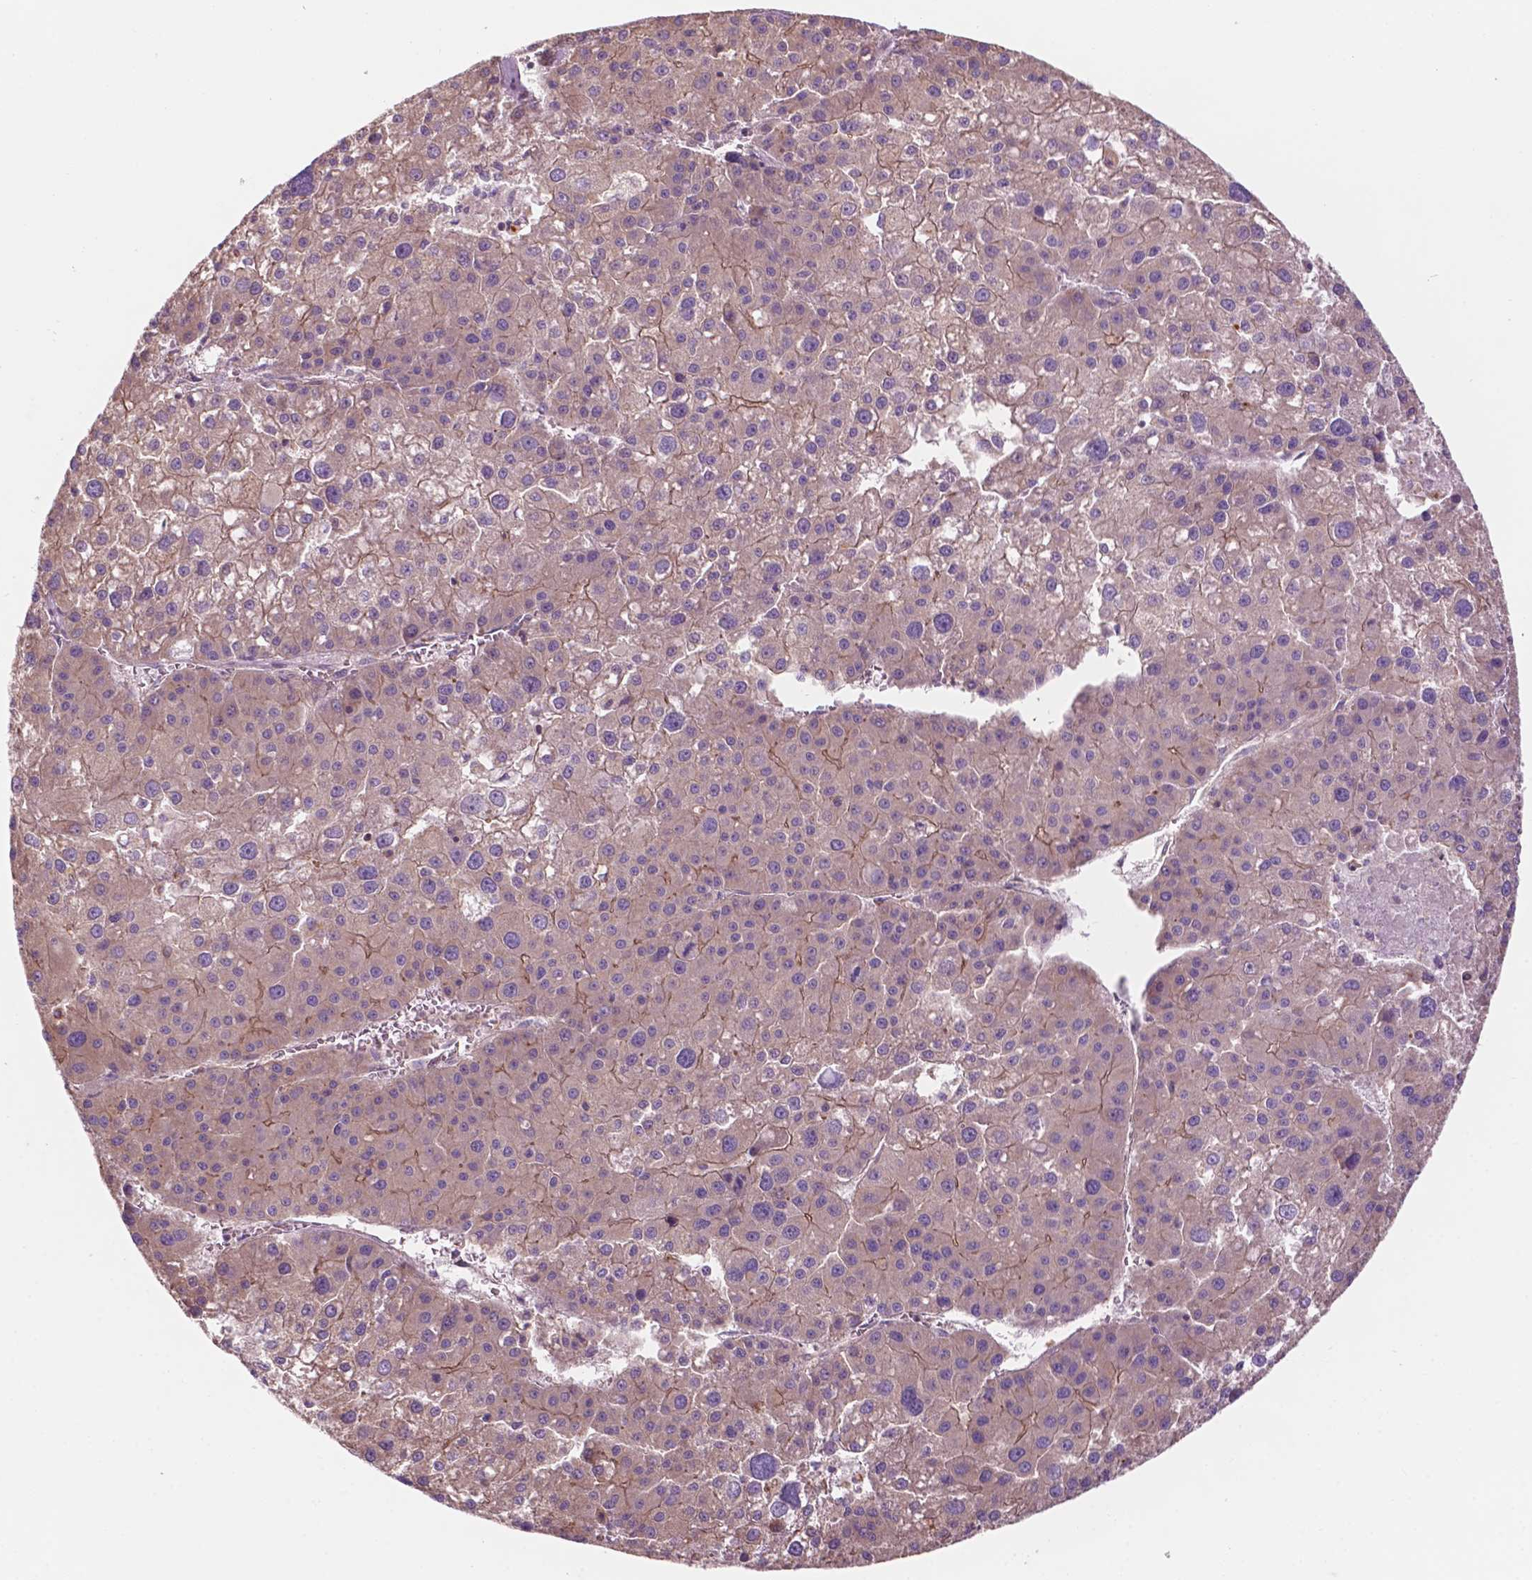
{"staining": {"intensity": "weak", "quantity": "<25%", "location": "cytoplasmic/membranous"}, "tissue": "liver cancer", "cell_type": "Tumor cells", "image_type": "cancer", "snomed": [{"axis": "morphology", "description": "Carcinoma, Hepatocellular, NOS"}, {"axis": "topography", "description": "Liver"}], "caption": "A photomicrograph of human liver cancer is negative for staining in tumor cells.", "gene": "SURF4", "patient": {"sex": "male", "age": 73}}